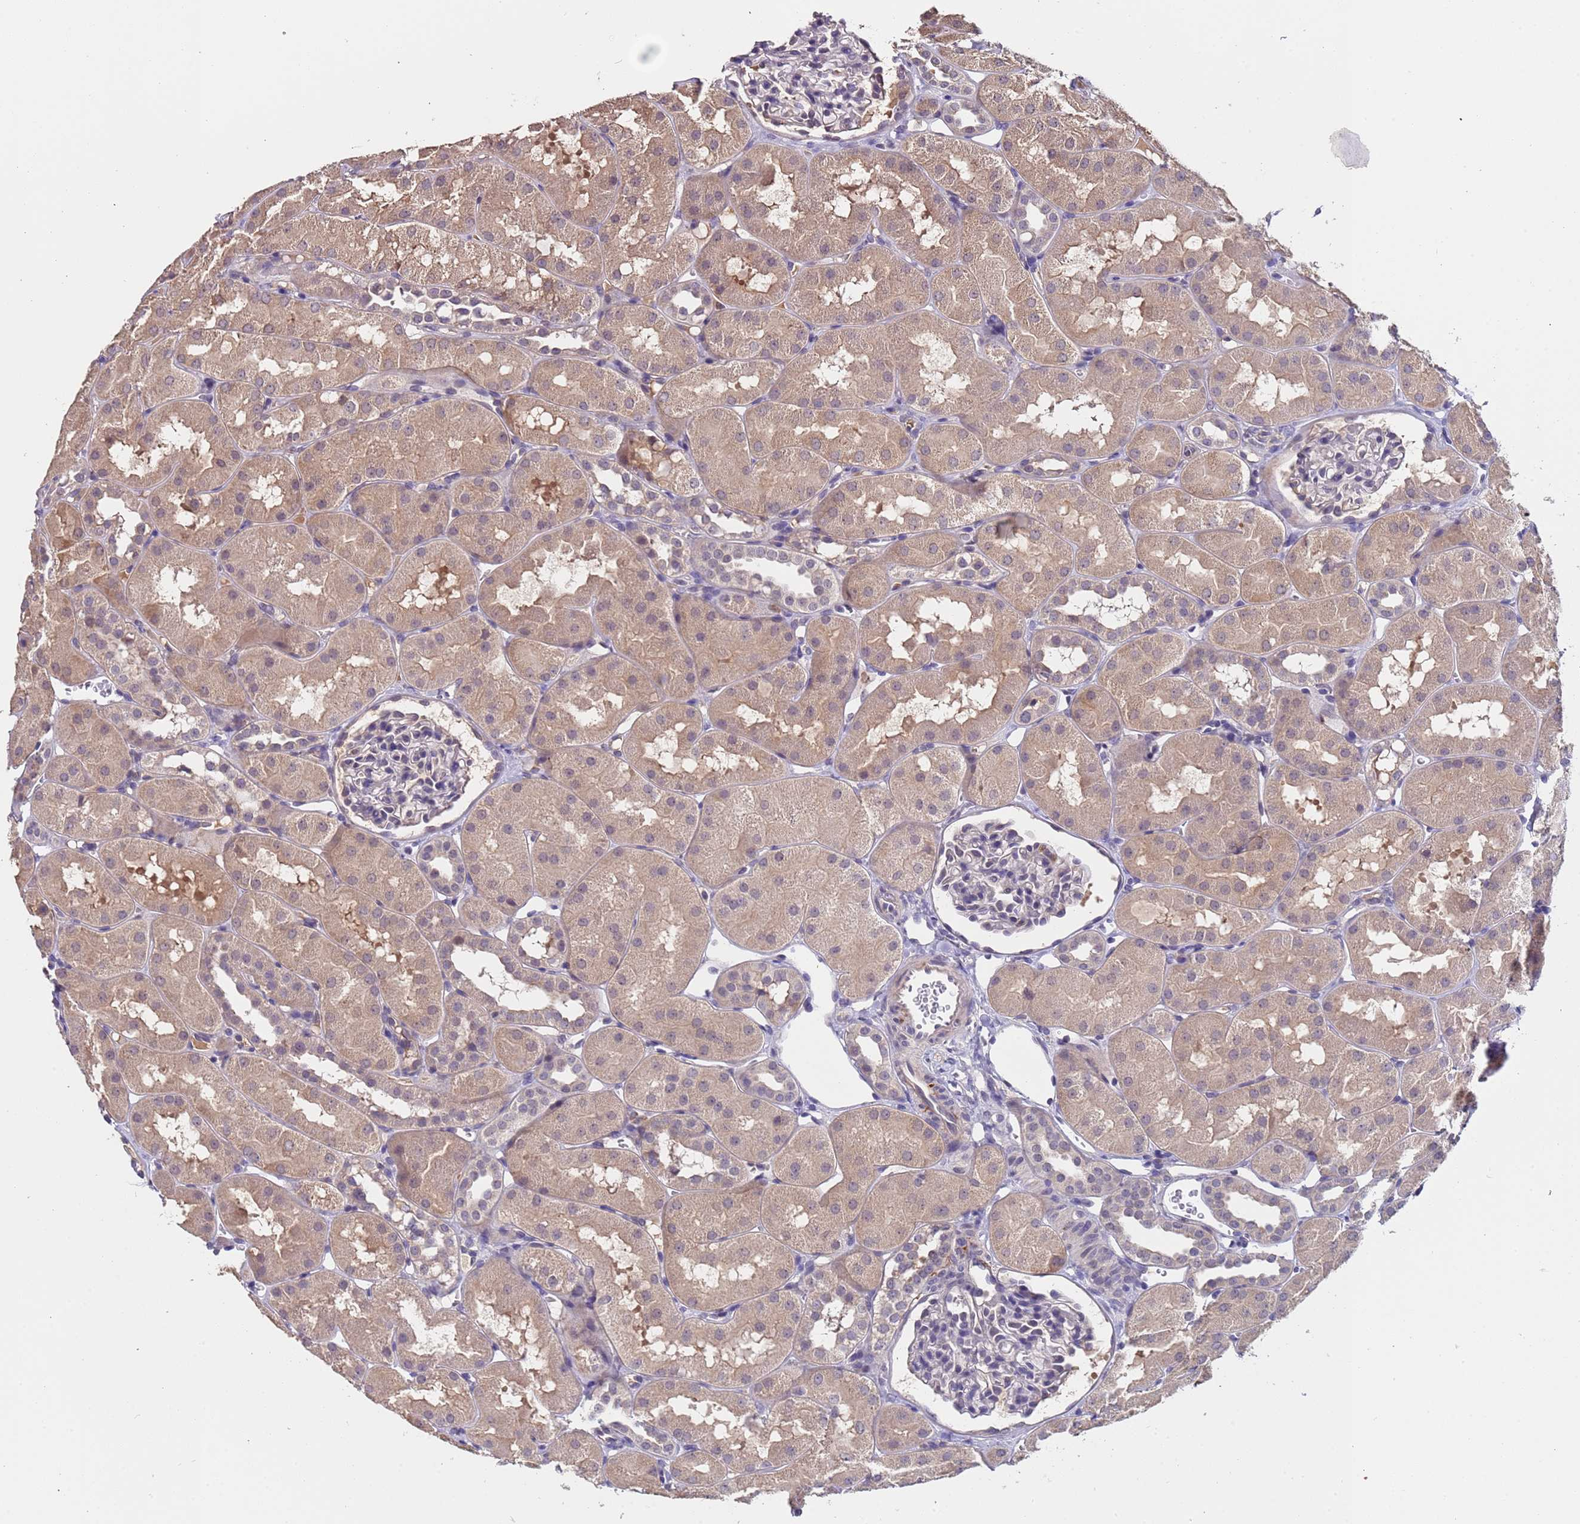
{"staining": {"intensity": "weak", "quantity": "<25%", "location": "nuclear"}, "tissue": "kidney", "cell_type": "Cells in glomeruli", "image_type": "normal", "snomed": [{"axis": "morphology", "description": "Normal tissue, NOS"}, {"axis": "topography", "description": "Kidney"}, {"axis": "topography", "description": "Urinary bladder"}], "caption": "The photomicrograph exhibits no staining of cells in glomeruli in unremarkable kidney.", "gene": "ZNF248", "patient": {"sex": "male", "age": 16}}